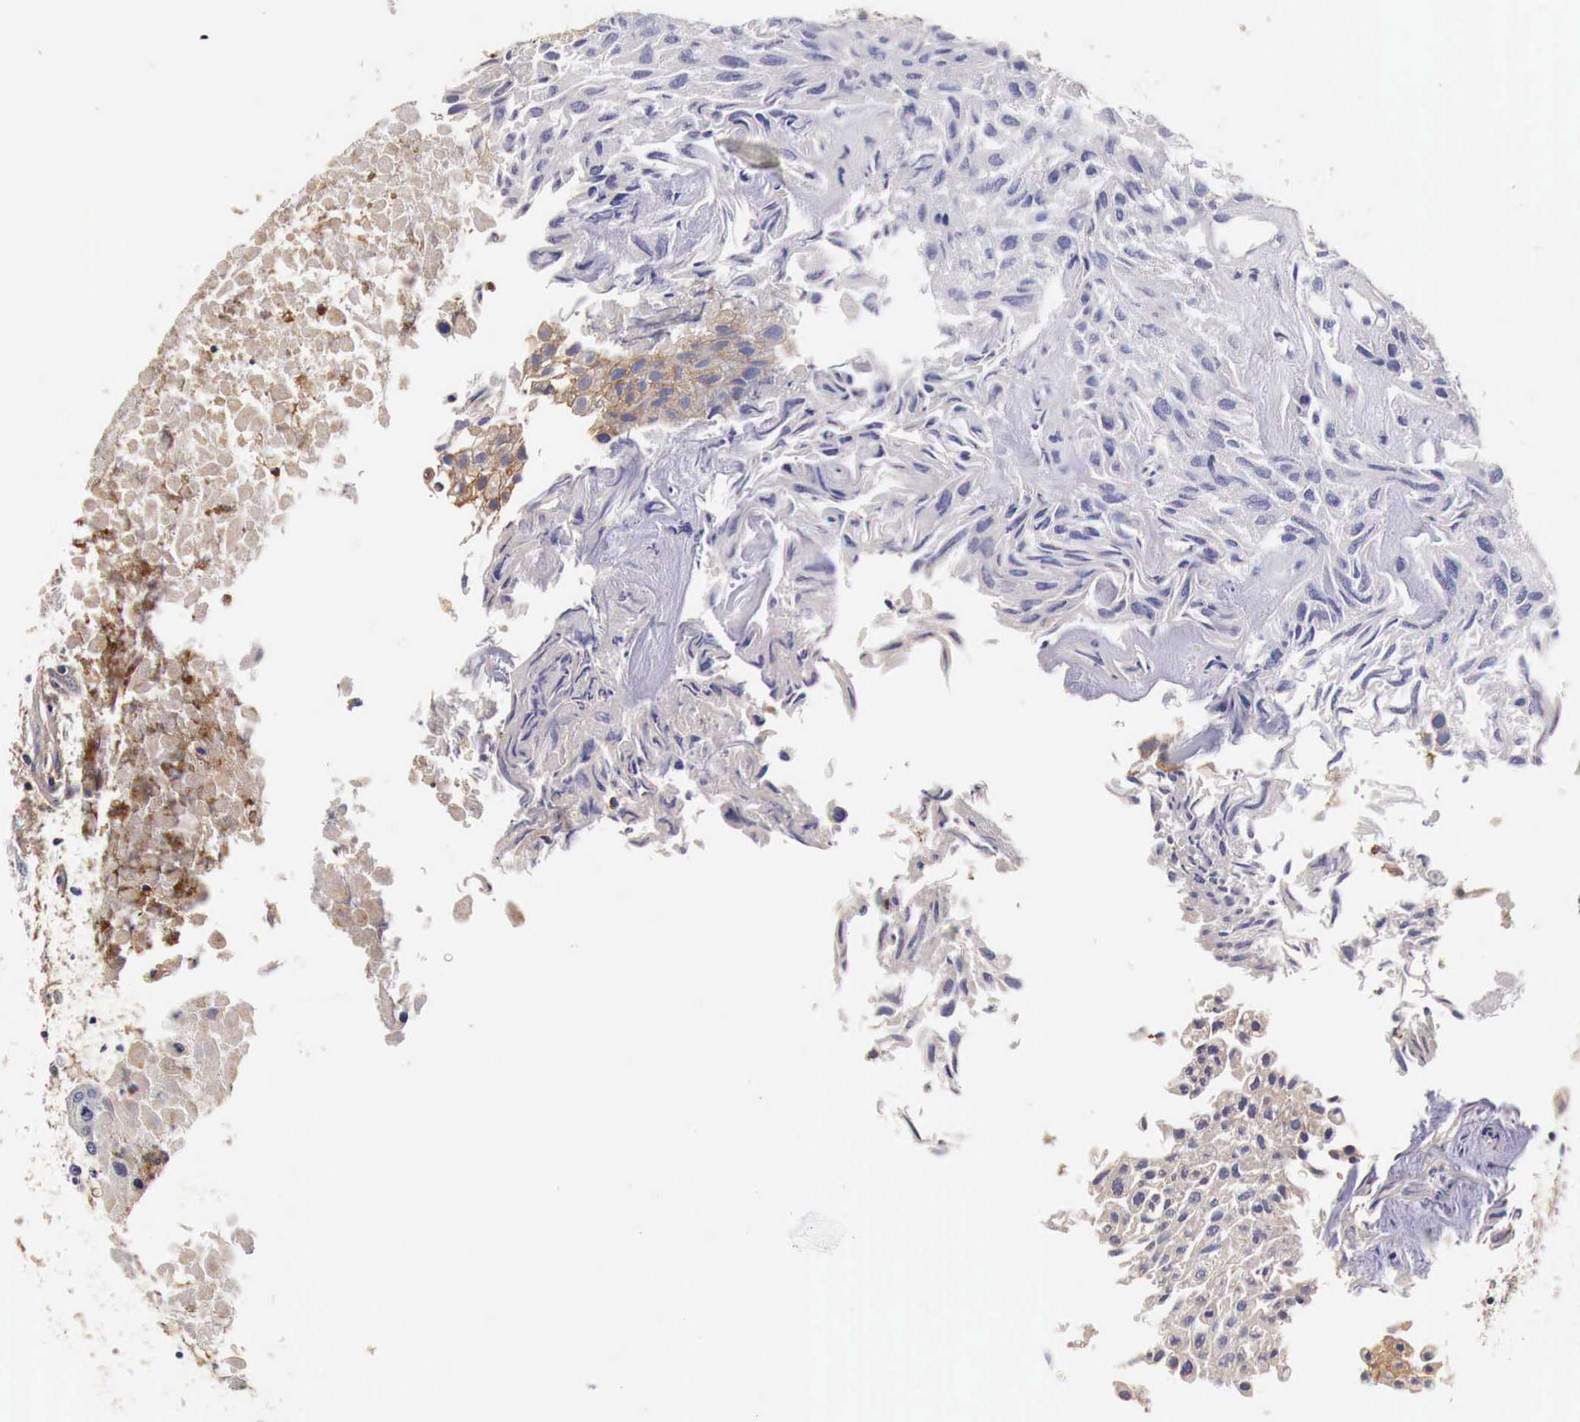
{"staining": {"intensity": "weak", "quantity": "<25%", "location": "cytoplasmic/membranous"}, "tissue": "urothelial cancer", "cell_type": "Tumor cells", "image_type": "cancer", "snomed": [{"axis": "morphology", "description": "Urothelial carcinoma, High grade"}, {"axis": "topography", "description": "Urinary bladder"}], "caption": "DAB immunohistochemical staining of urothelial cancer displays no significant positivity in tumor cells.", "gene": "RP2", "patient": {"sex": "male", "age": 56}}